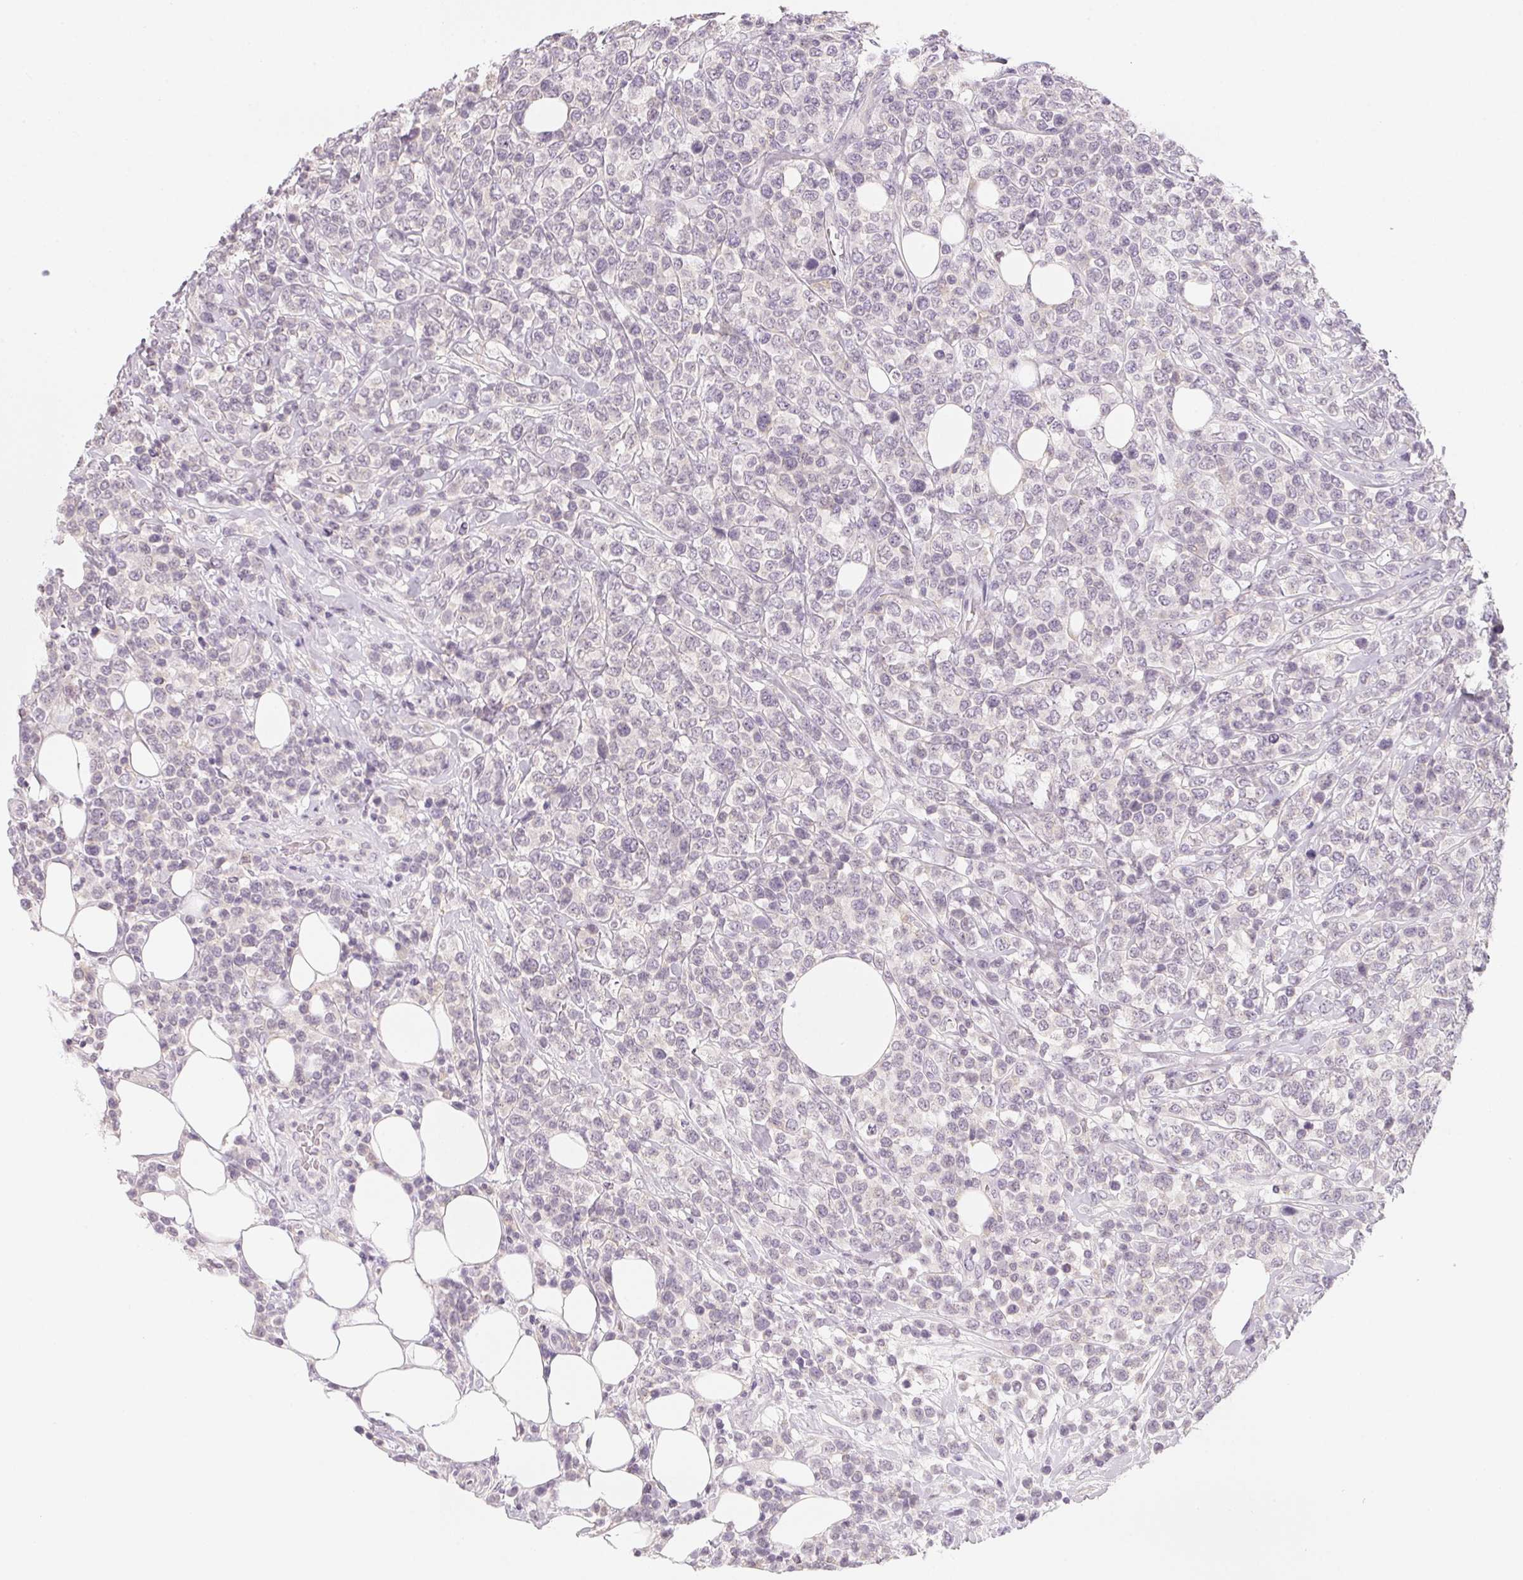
{"staining": {"intensity": "negative", "quantity": "none", "location": "none"}, "tissue": "lymphoma", "cell_type": "Tumor cells", "image_type": "cancer", "snomed": [{"axis": "morphology", "description": "Malignant lymphoma, non-Hodgkin's type, High grade"}, {"axis": "topography", "description": "Soft tissue"}], "caption": "High power microscopy micrograph of an immunohistochemistry image of malignant lymphoma, non-Hodgkin's type (high-grade), revealing no significant expression in tumor cells.", "gene": "CFAP276", "patient": {"sex": "female", "age": 56}}